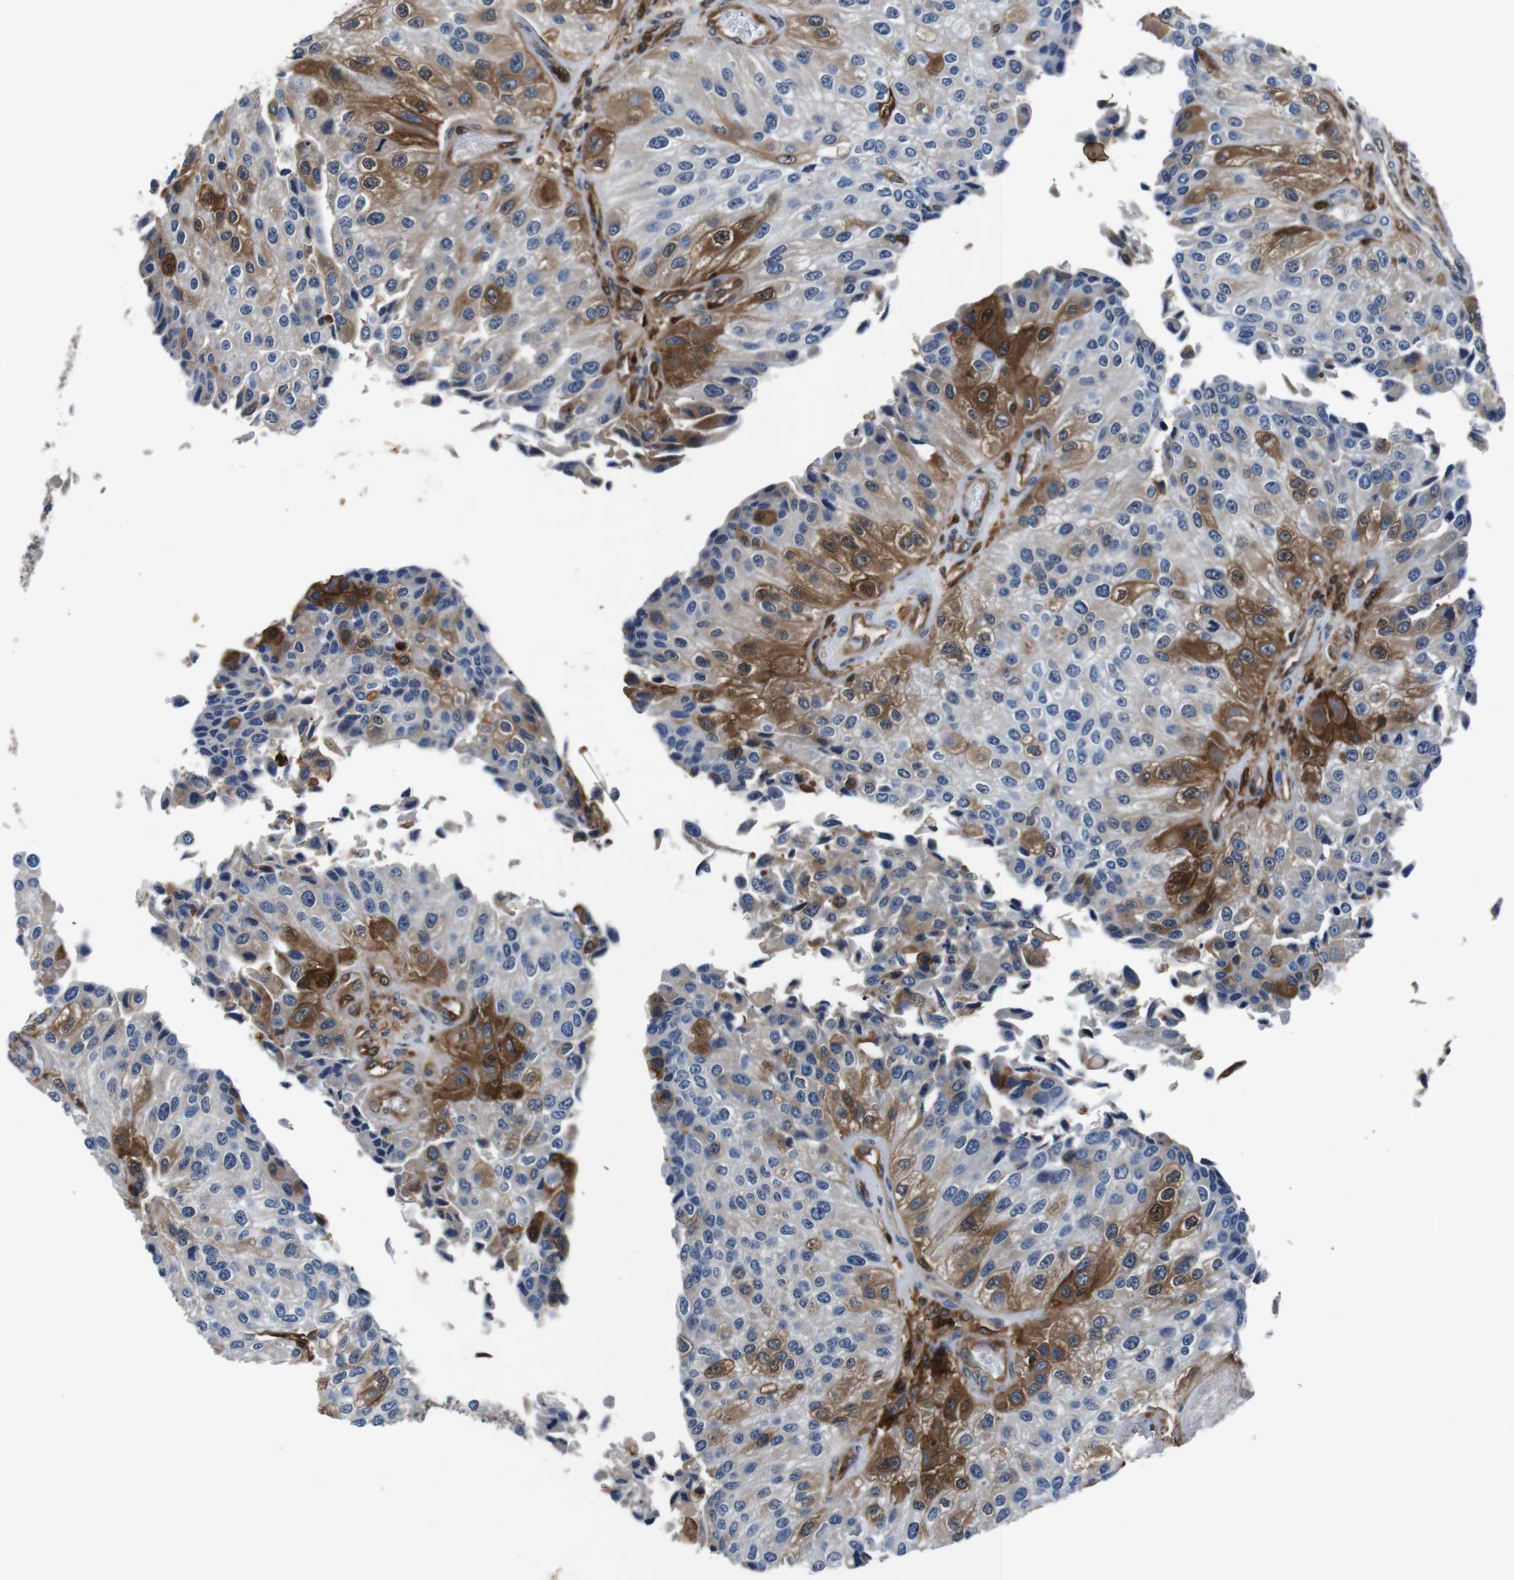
{"staining": {"intensity": "moderate", "quantity": "25%-75%", "location": "cytoplasmic/membranous,nuclear"}, "tissue": "urothelial cancer", "cell_type": "Tumor cells", "image_type": "cancer", "snomed": [{"axis": "morphology", "description": "Urothelial carcinoma, High grade"}, {"axis": "topography", "description": "Kidney"}, {"axis": "topography", "description": "Urinary bladder"}], "caption": "Urothelial cancer tissue exhibits moderate cytoplasmic/membranous and nuclear staining in approximately 25%-75% of tumor cells", "gene": "ANXA1", "patient": {"sex": "male", "age": 77}}